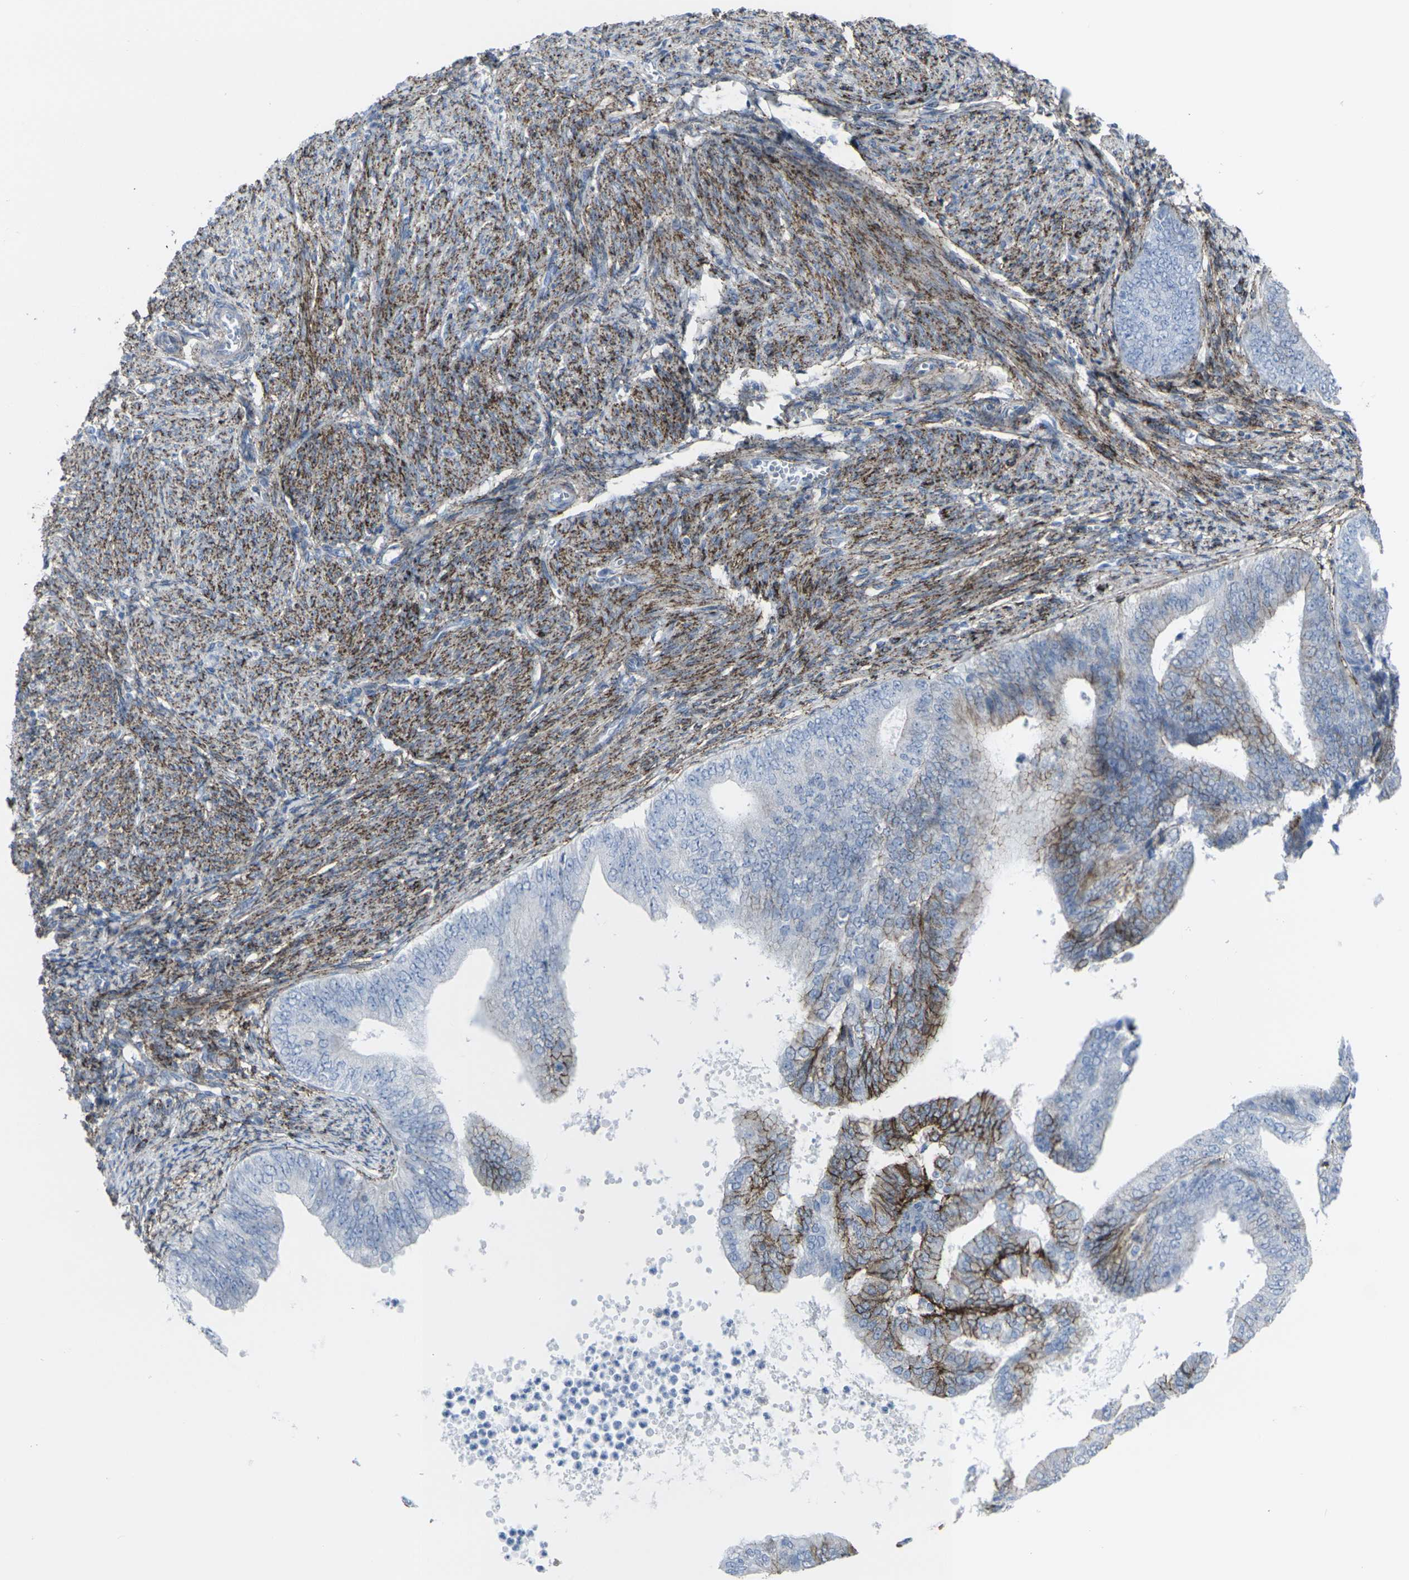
{"staining": {"intensity": "moderate", "quantity": "<25%", "location": "cytoplasmic/membranous"}, "tissue": "endometrial cancer", "cell_type": "Tumor cells", "image_type": "cancer", "snomed": [{"axis": "morphology", "description": "Adenocarcinoma, NOS"}, {"axis": "topography", "description": "Endometrium"}], "caption": "Protein staining exhibits moderate cytoplasmic/membranous positivity in approximately <25% of tumor cells in endometrial adenocarcinoma. (DAB (3,3'-diaminobenzidine) IHC with brightfield microscopy, high magnification).", "gene": "CDH11", "patient": {"sex": "female", "age": 63}}